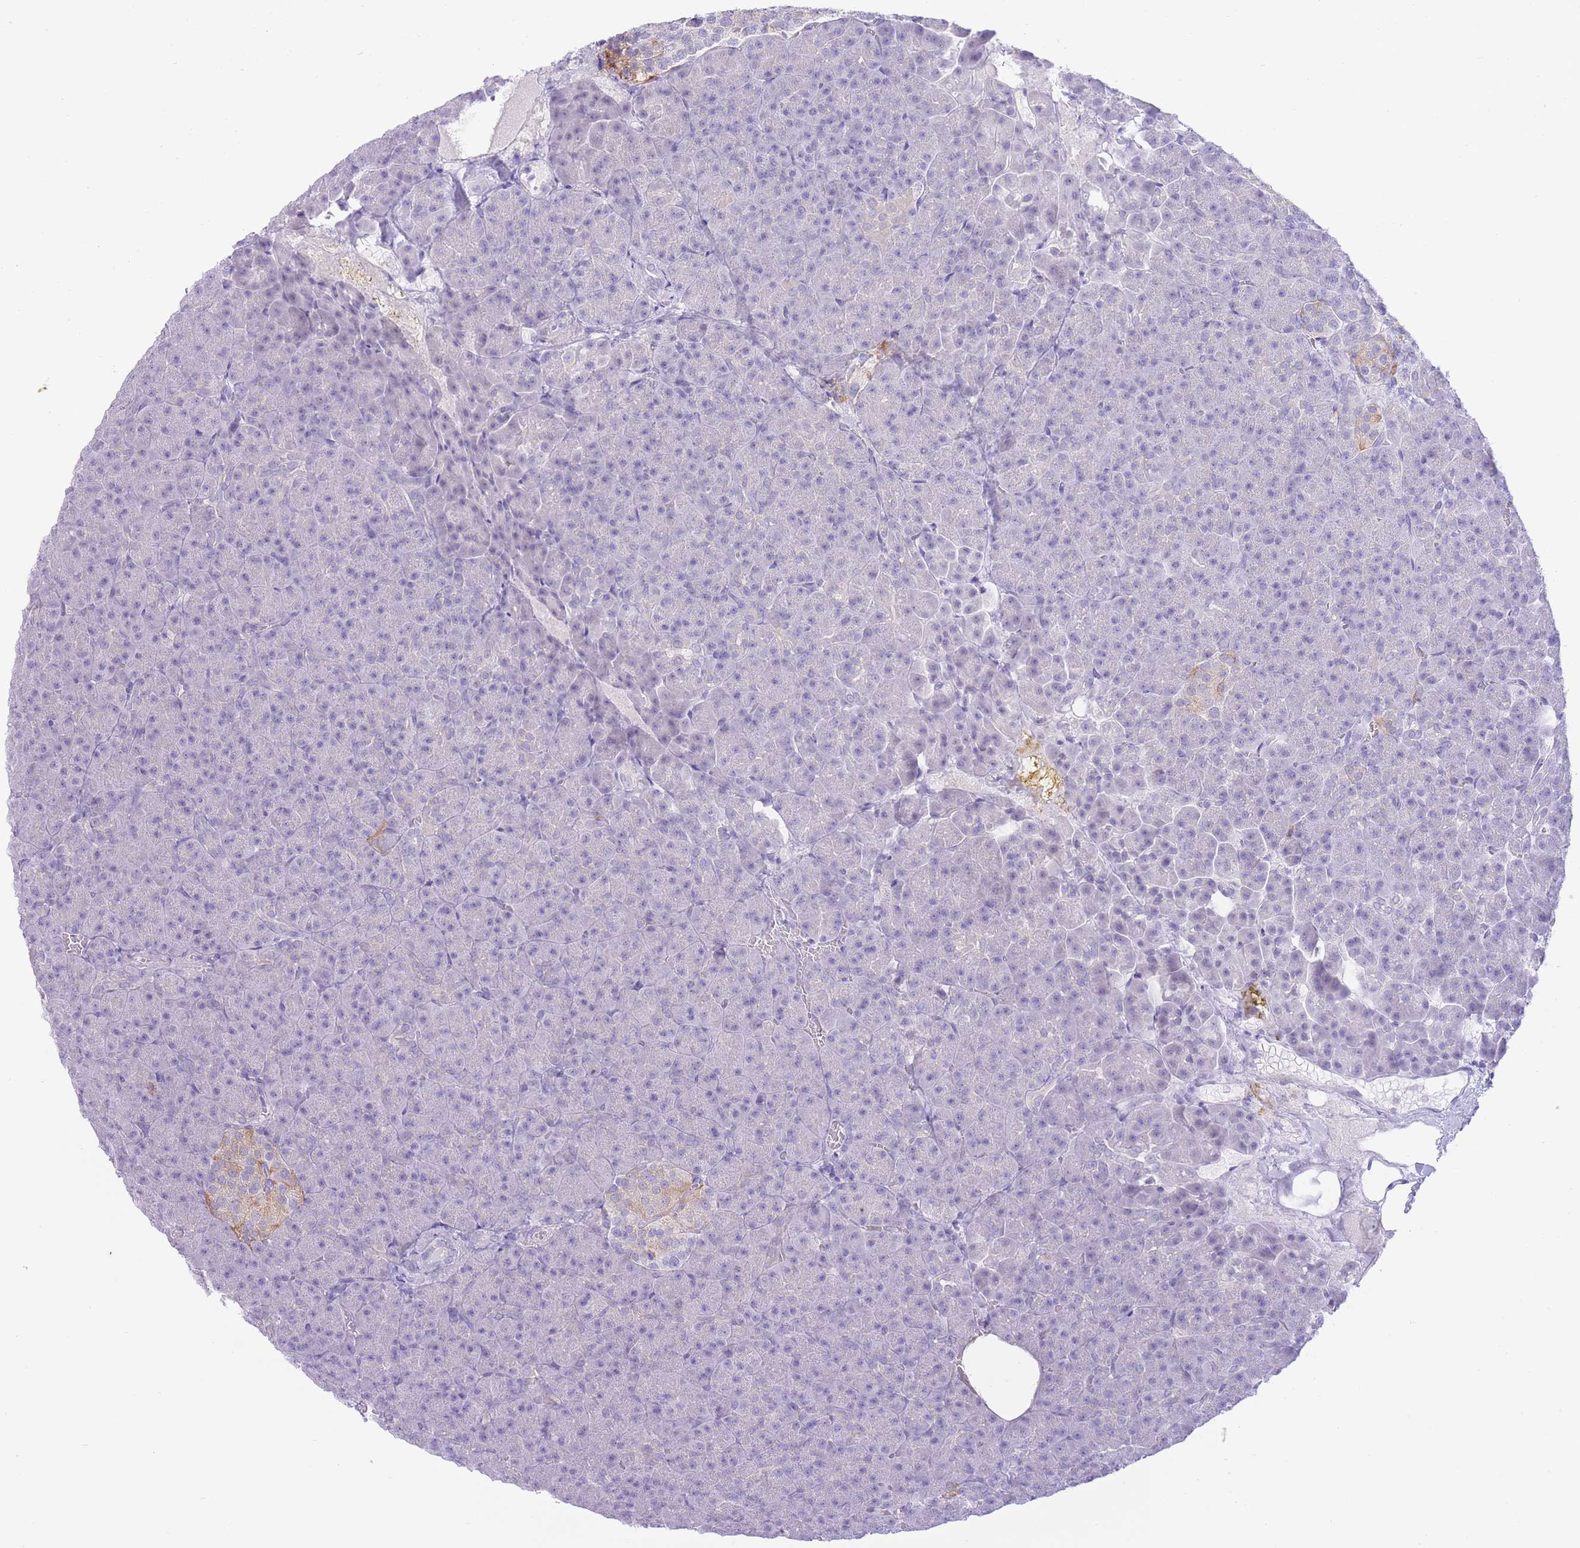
{"staining": {"intensity": "negative", "quantity": "none", "location": "none"}, "tissue": "pancreas", "cell_type": "Exocrine glandular cells", "image_type": "normal", "snomed": [{"axis": "morphology", "description": "Normal tissue, NOS"}, {"axis": "topography", "description": "Pancreas"}], "caption": "Exocrine glandular cells are negative for protein expression in normal human pancreas. (DAB (3,3'-diaminobenzidine) immunohistochemistry (IHC) with hematoxylin counter stain).", "gene": "ZNF212", "patient": {"sex": "female", "age": 74}}